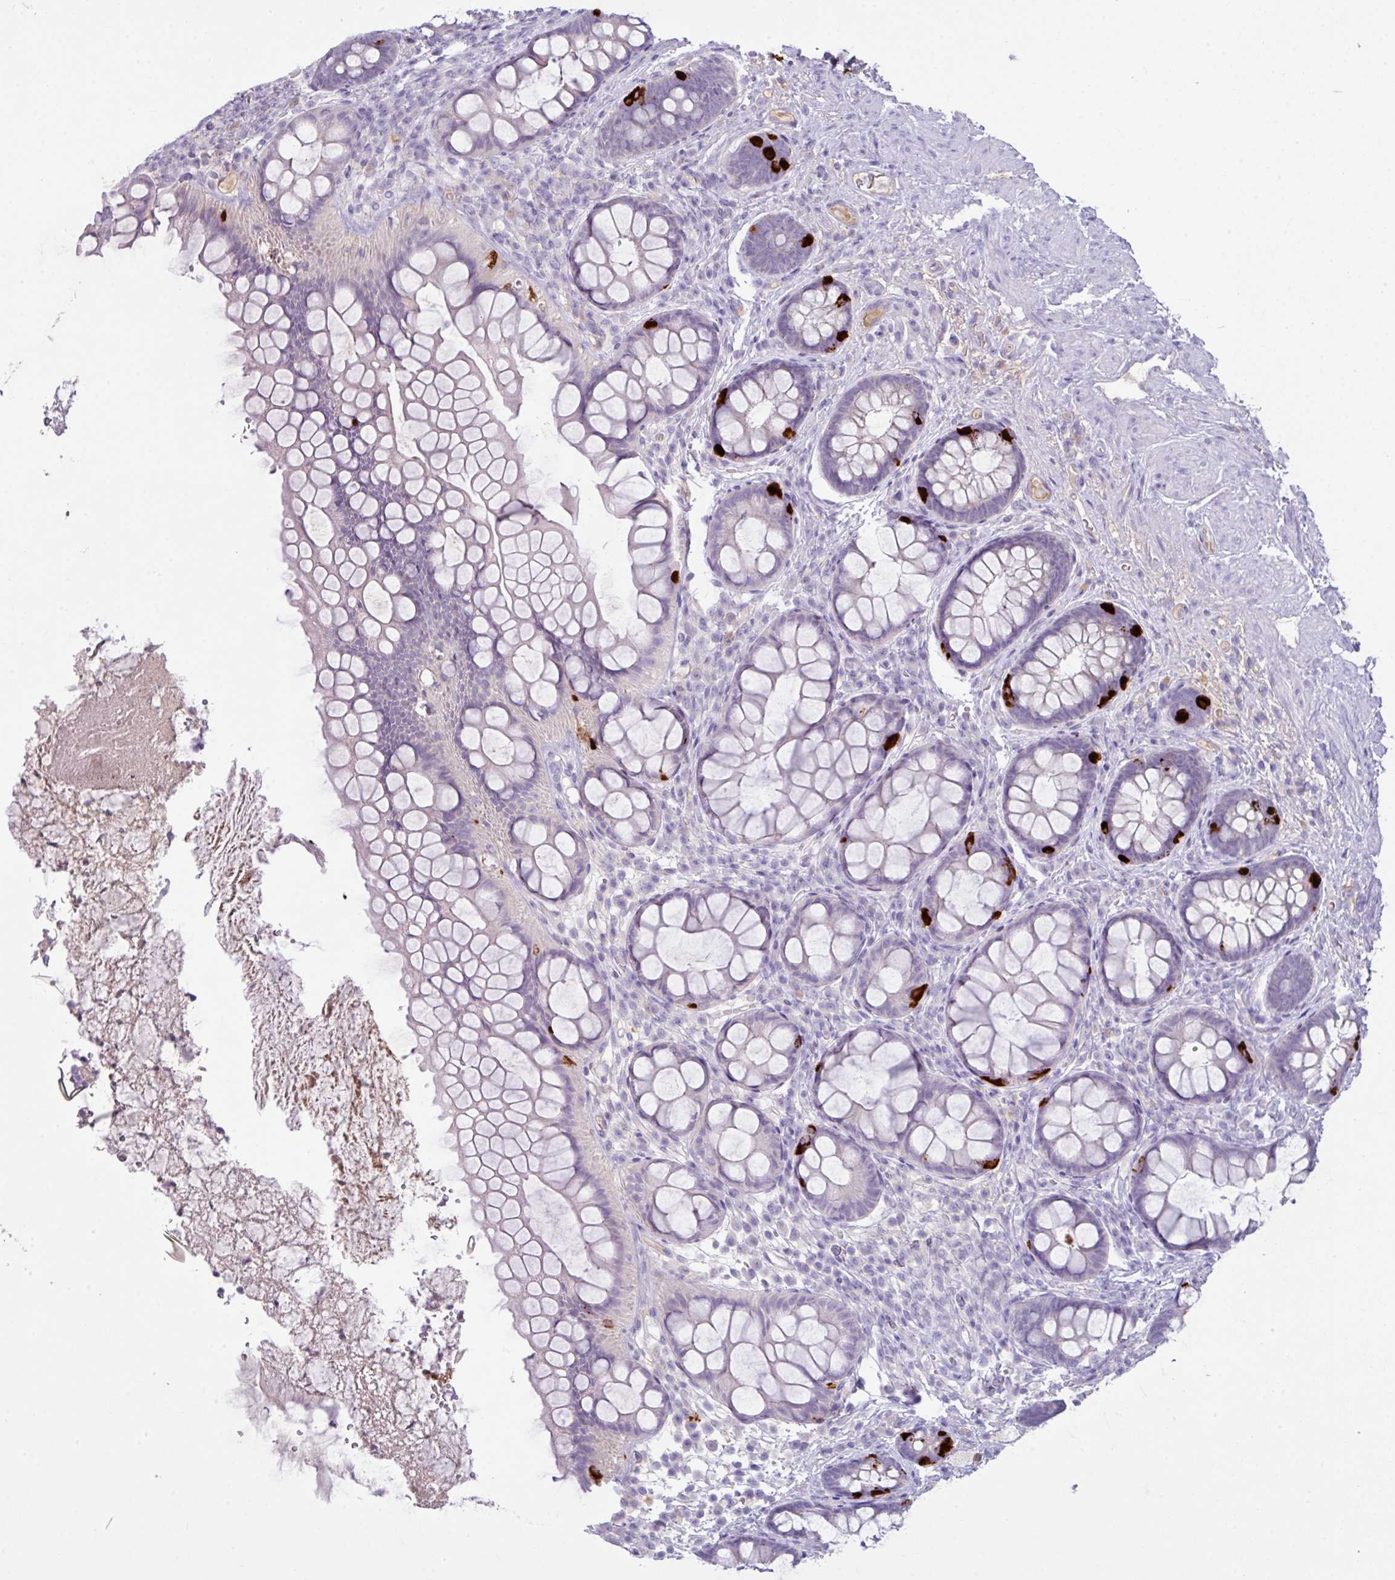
{"staining": {"intensity": "strong", "quantity": "<25%", "location": "cytoplasmic/membranous"}, "tissue": "rectum", "cell_type": "Glandular cells", "image_type": "normal", "snomed": [{"axis": "morphology", "description": "Normal tissue, NOS"}, {"axis": "topography", "description": "Rectum"}, {"axis": "topography", "description": "Peripheral nerve tissue"}], "caption": "A high-resolution photomicrograph shows immunohistochemistry (IHC) staining of normal rectum, which shows strong cytoplasmic/membranous expression in approximately <25% of glandular cells. (DAB IHC with brightfield microscopy, high magnification).", "gene": "OR6C6", "patient": {"sex": "female", "age": 69}}